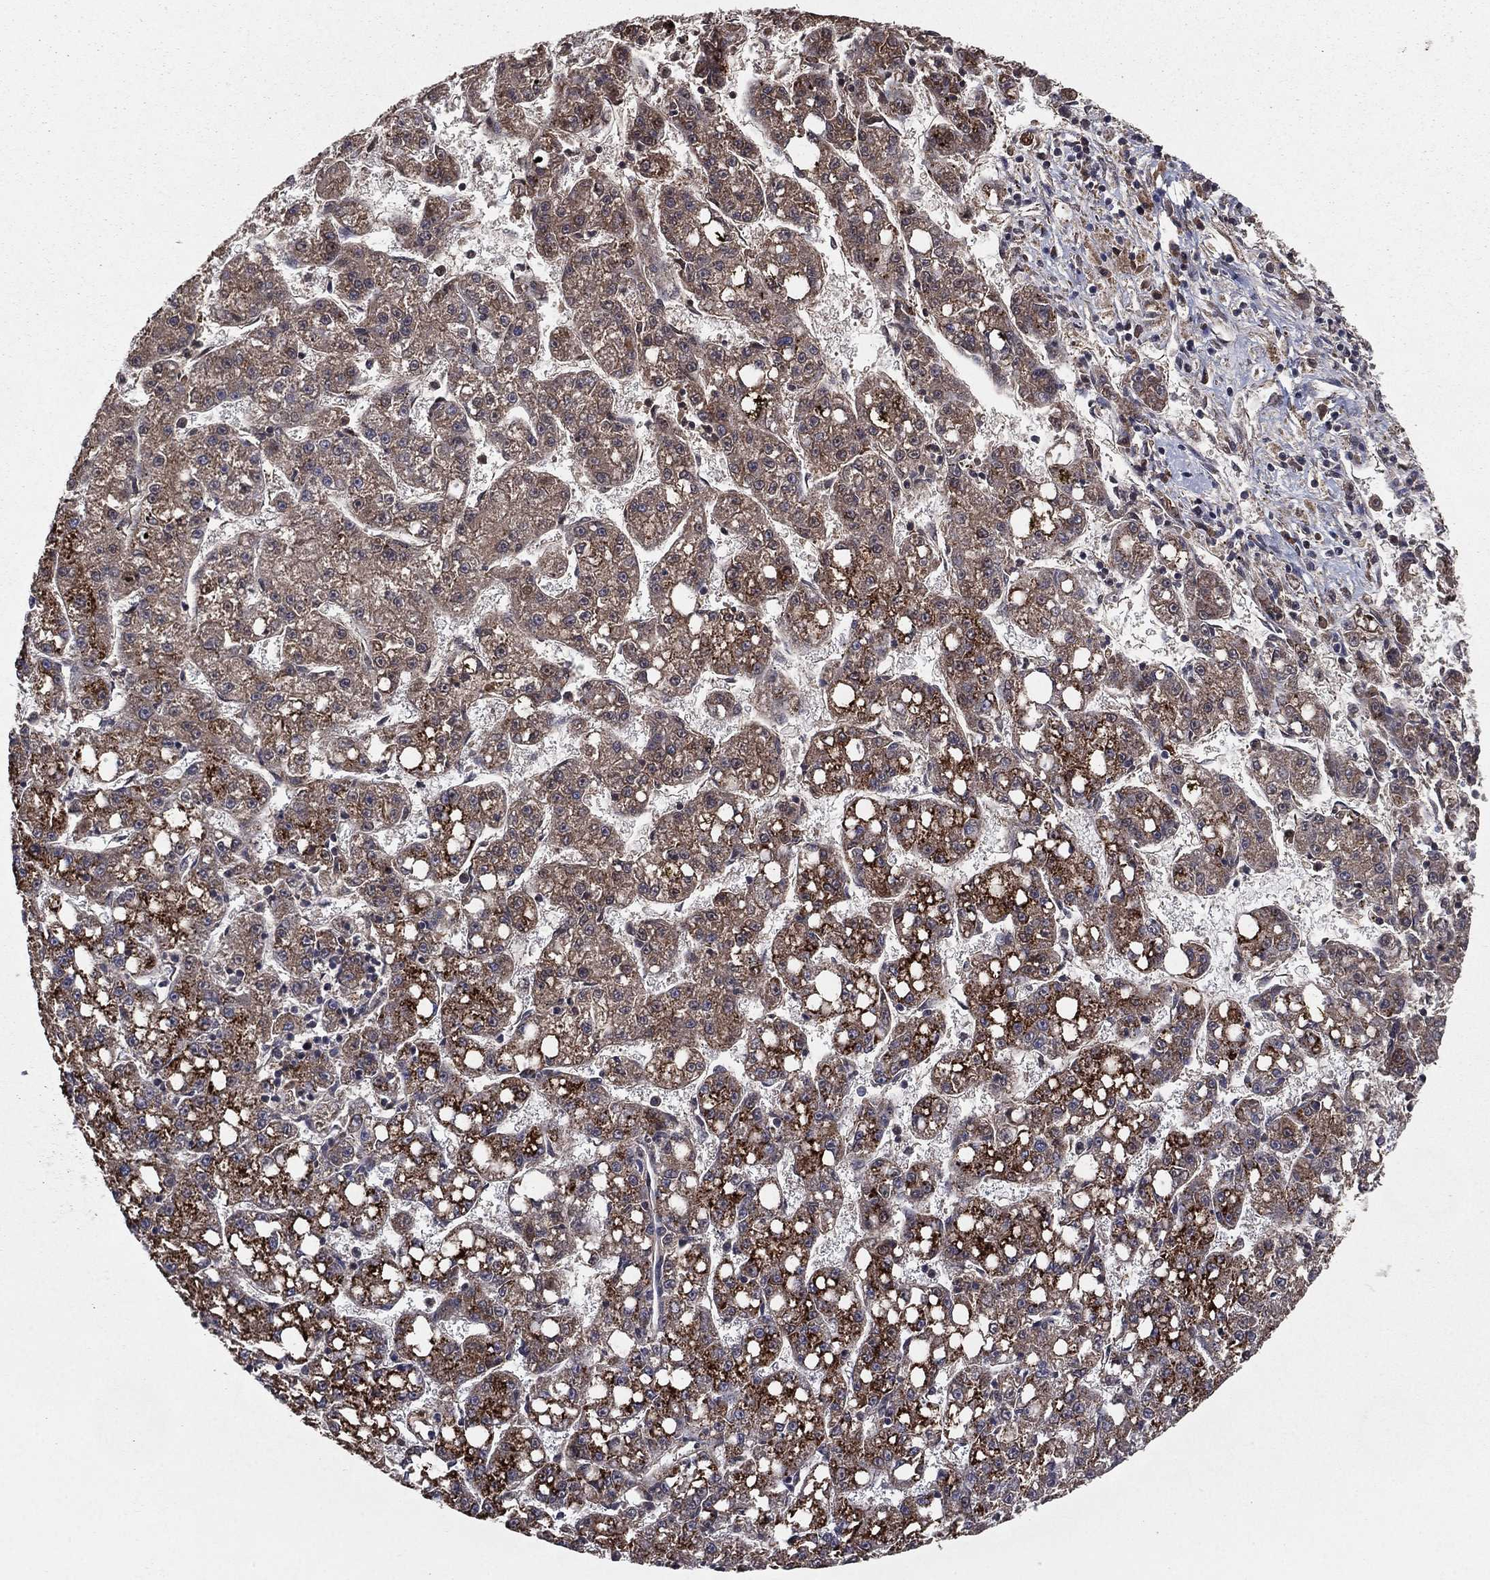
{"staining": {"intensity": "strong", "quantity": "<25%", "location": "cytoplasmic/membranous"}, "tissue": "liver cancer", "cell_type": "Tumor cells", "image_type": "cancer", "snomed": [{"axis": "morphology", "description": "Carcinoma, Hepatocellular, NOS"}, {"axis": "topography", "description": "Liver"}], "caption": "Protein staining of hepatocellular carcinoma (liver) tissue shows strong cytoplasmic/membranous positivity in about <25% of tumor cells. Using DAB (brown) and hematoxylin (blue) stains, captured at high magnification using brightfield microscopy.", "gene": "CERT1", "patient": {"sex": "female", "age": 65}}